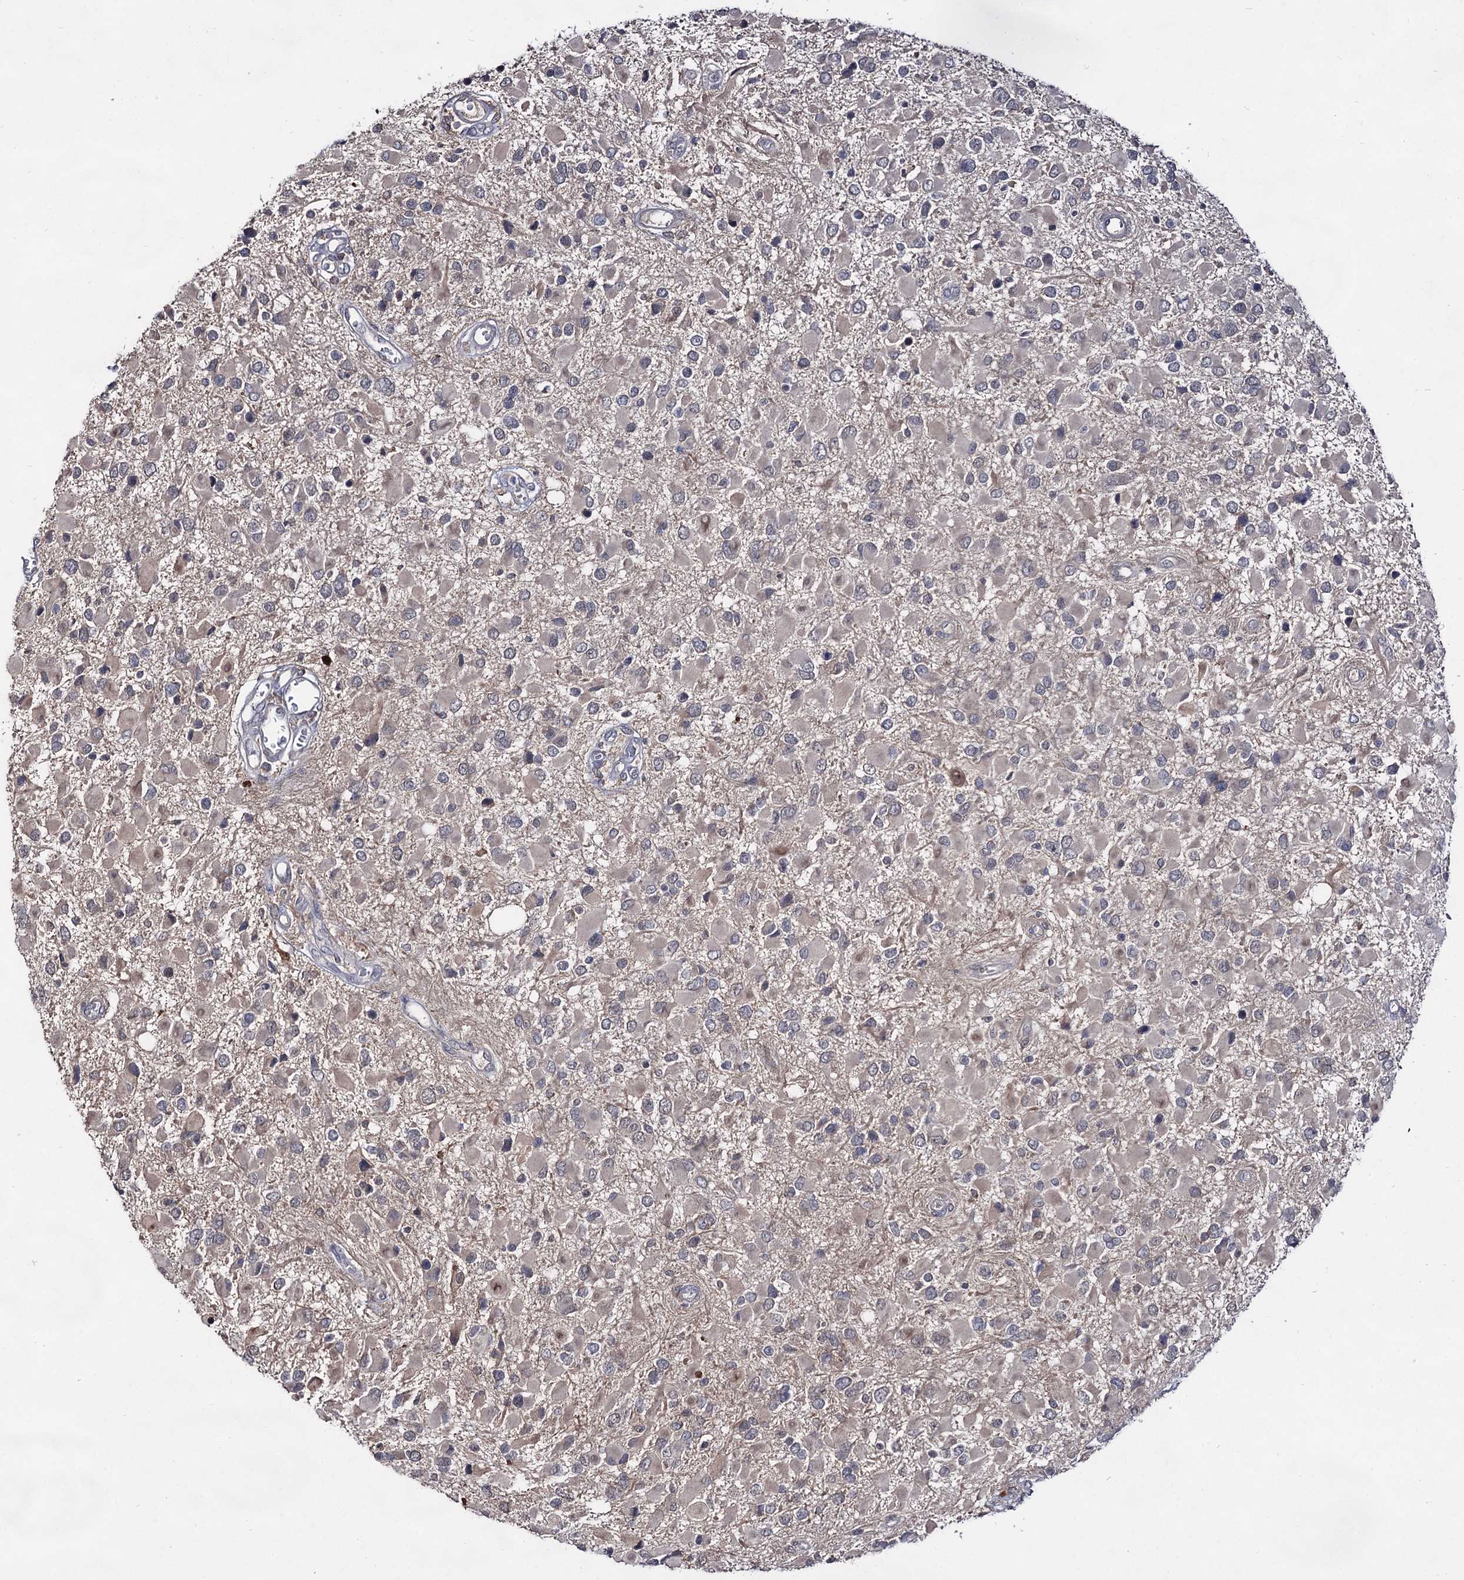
{"staining": {"intensity": "negative", "quantity": "none", "location": "none"}, "tissue": "glioma", "cell_type": "Tumor cells", "image_type": "cancer", "snomed": [{"axis": "morphology", "description": "Glioma, malignant, High grade"}, {"axis": "topography", "description": "Brain"}], "caption": "This is an immunohistochemistry histopathology image of human high-grade glioma (malignant). There is no positivity in tumor cells.", "gene": "ACTR6", "patient": {"sex": "male", "age": 53}}